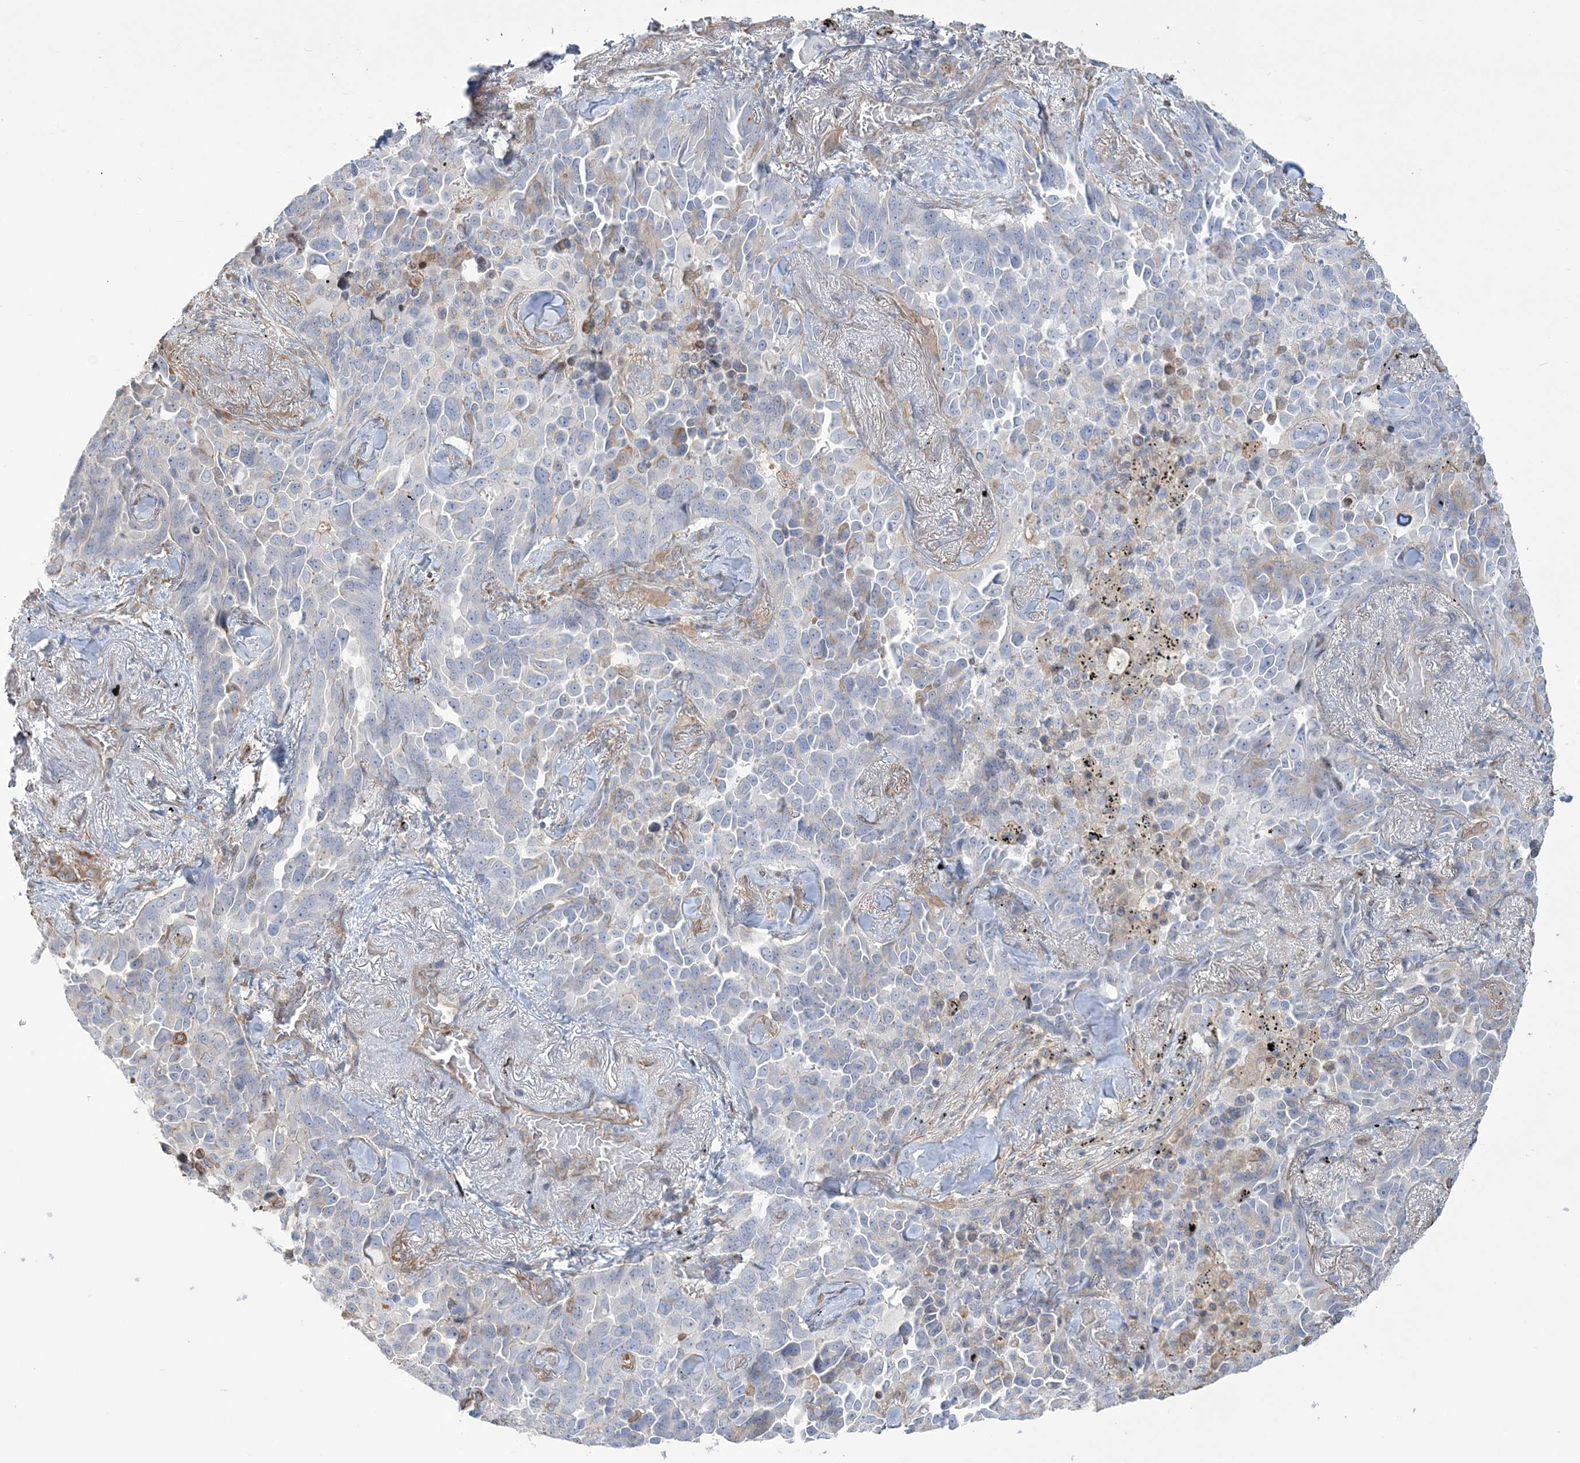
{"staining": {"intensity": "negative", "quantity": "none", "location": "none"}, "tissue": "lung cancer", "cell_type": "Tumor cells", "image_type": "cancer", "snomed": [{"axis": "morphology", "description": "Adenocarcinoma, NOS"}, {"axis": "topography", "description": "Lung"}], "caption": "A high-resolution photomicrograph shows immunohistochemistry staining of lung adenocarcinoma, which displays no significant positivity in tumor cells.", "gene": "ZNF821", "patient": {"sex": "female", "age": 67}}